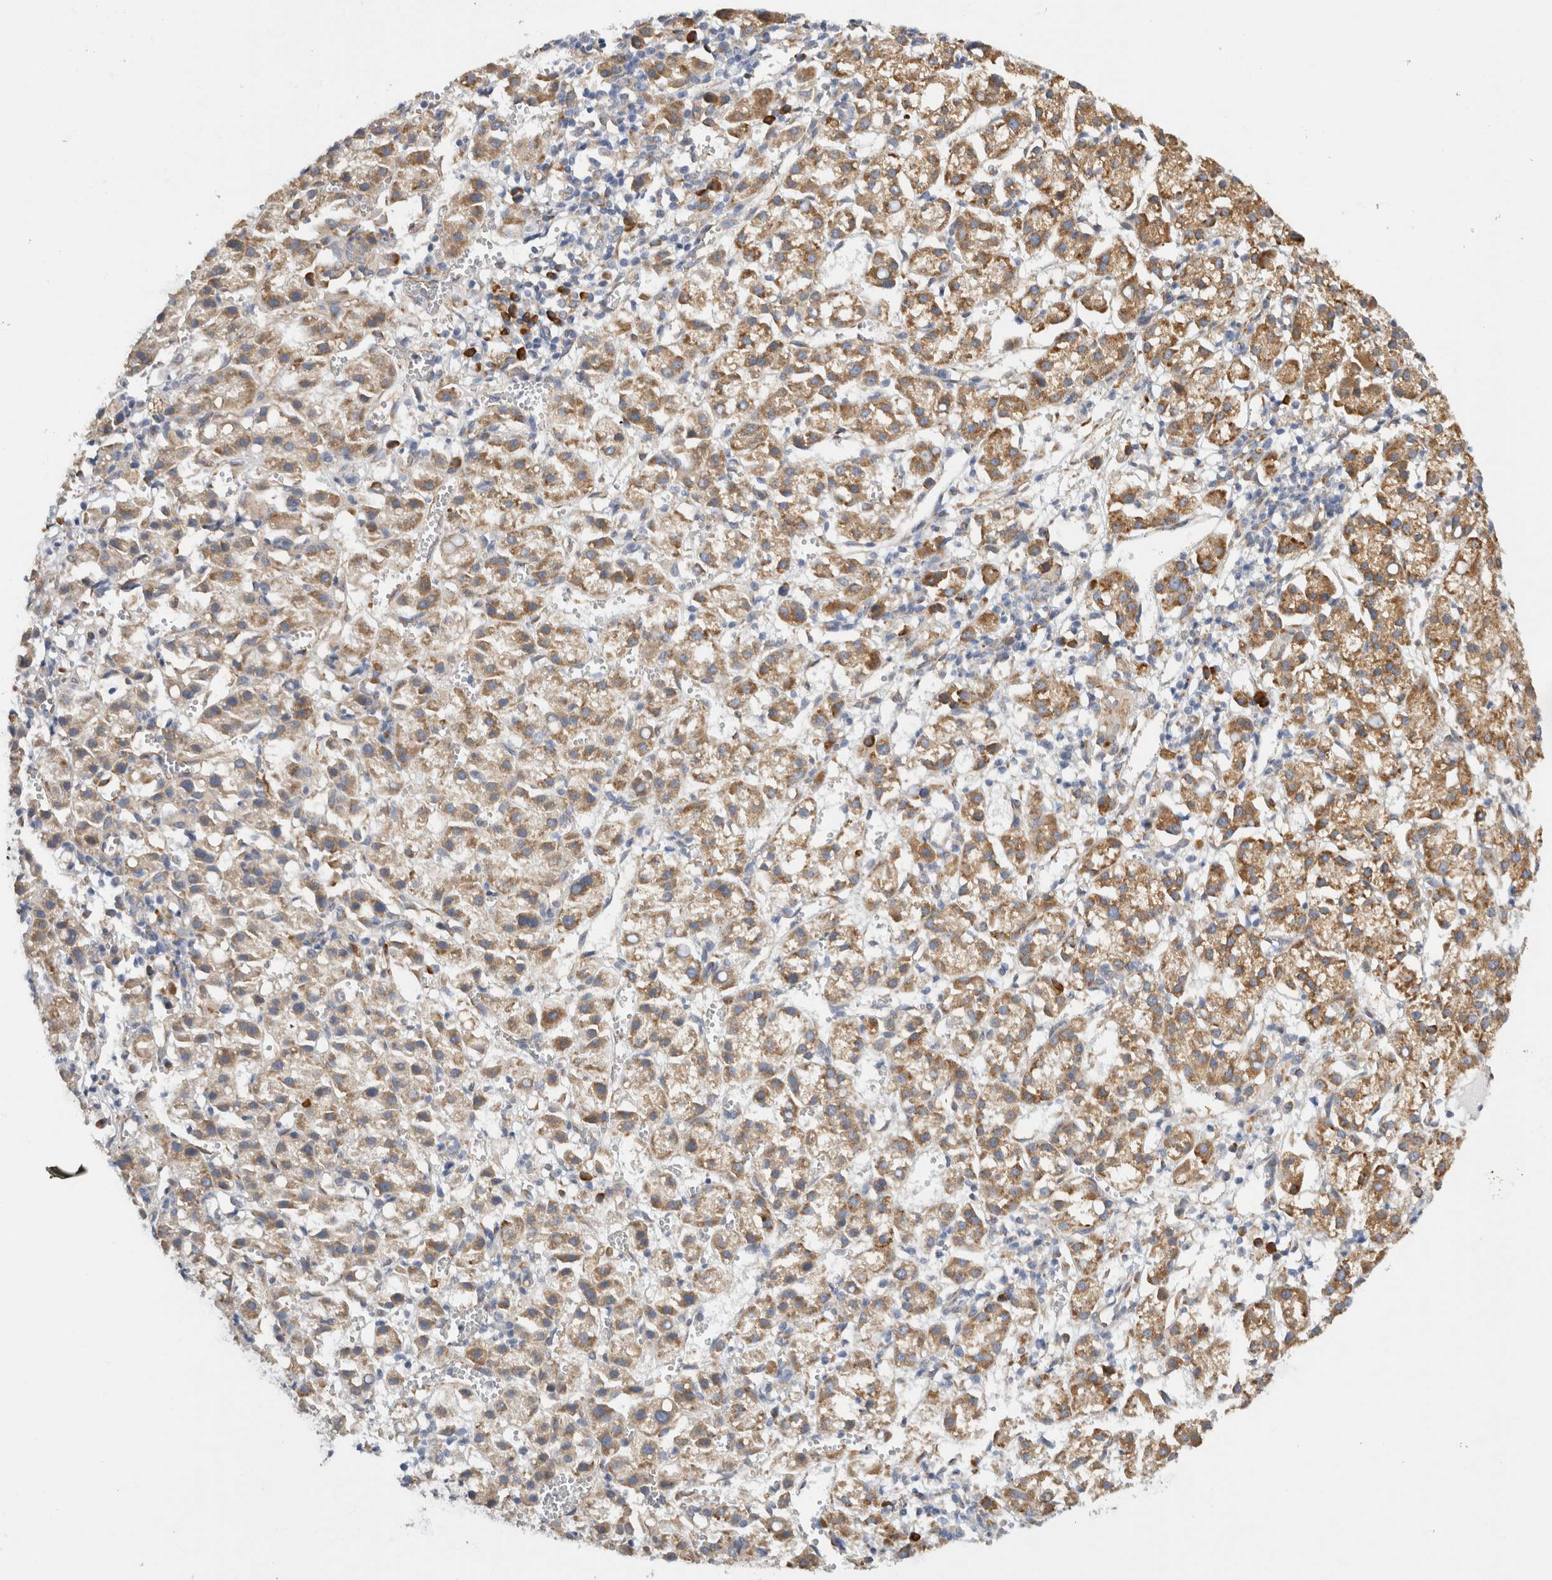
{"staining": {"intensity": "moderate", "quantity": ">75%", "location": "cytoplasmic/membranous"}, "tissue": "liver cancer", "cell_type": "Tumor cells", "image_type": "cancer", "snomed": [{"axis": "morphology", "description": "Carcinoma, Hepatocellular, NOS"}, {"axis": "topography", "description": "Liver"}], "caption": "This is an image of immunohistochemistry (IHC) staining of liver hepatocellular carcinoma, which shows moderate positivity in the cytoplasmic/membranous of tumor cells.", "gene": "RPN2", "patient": {"sex": "female", "age": 58}}